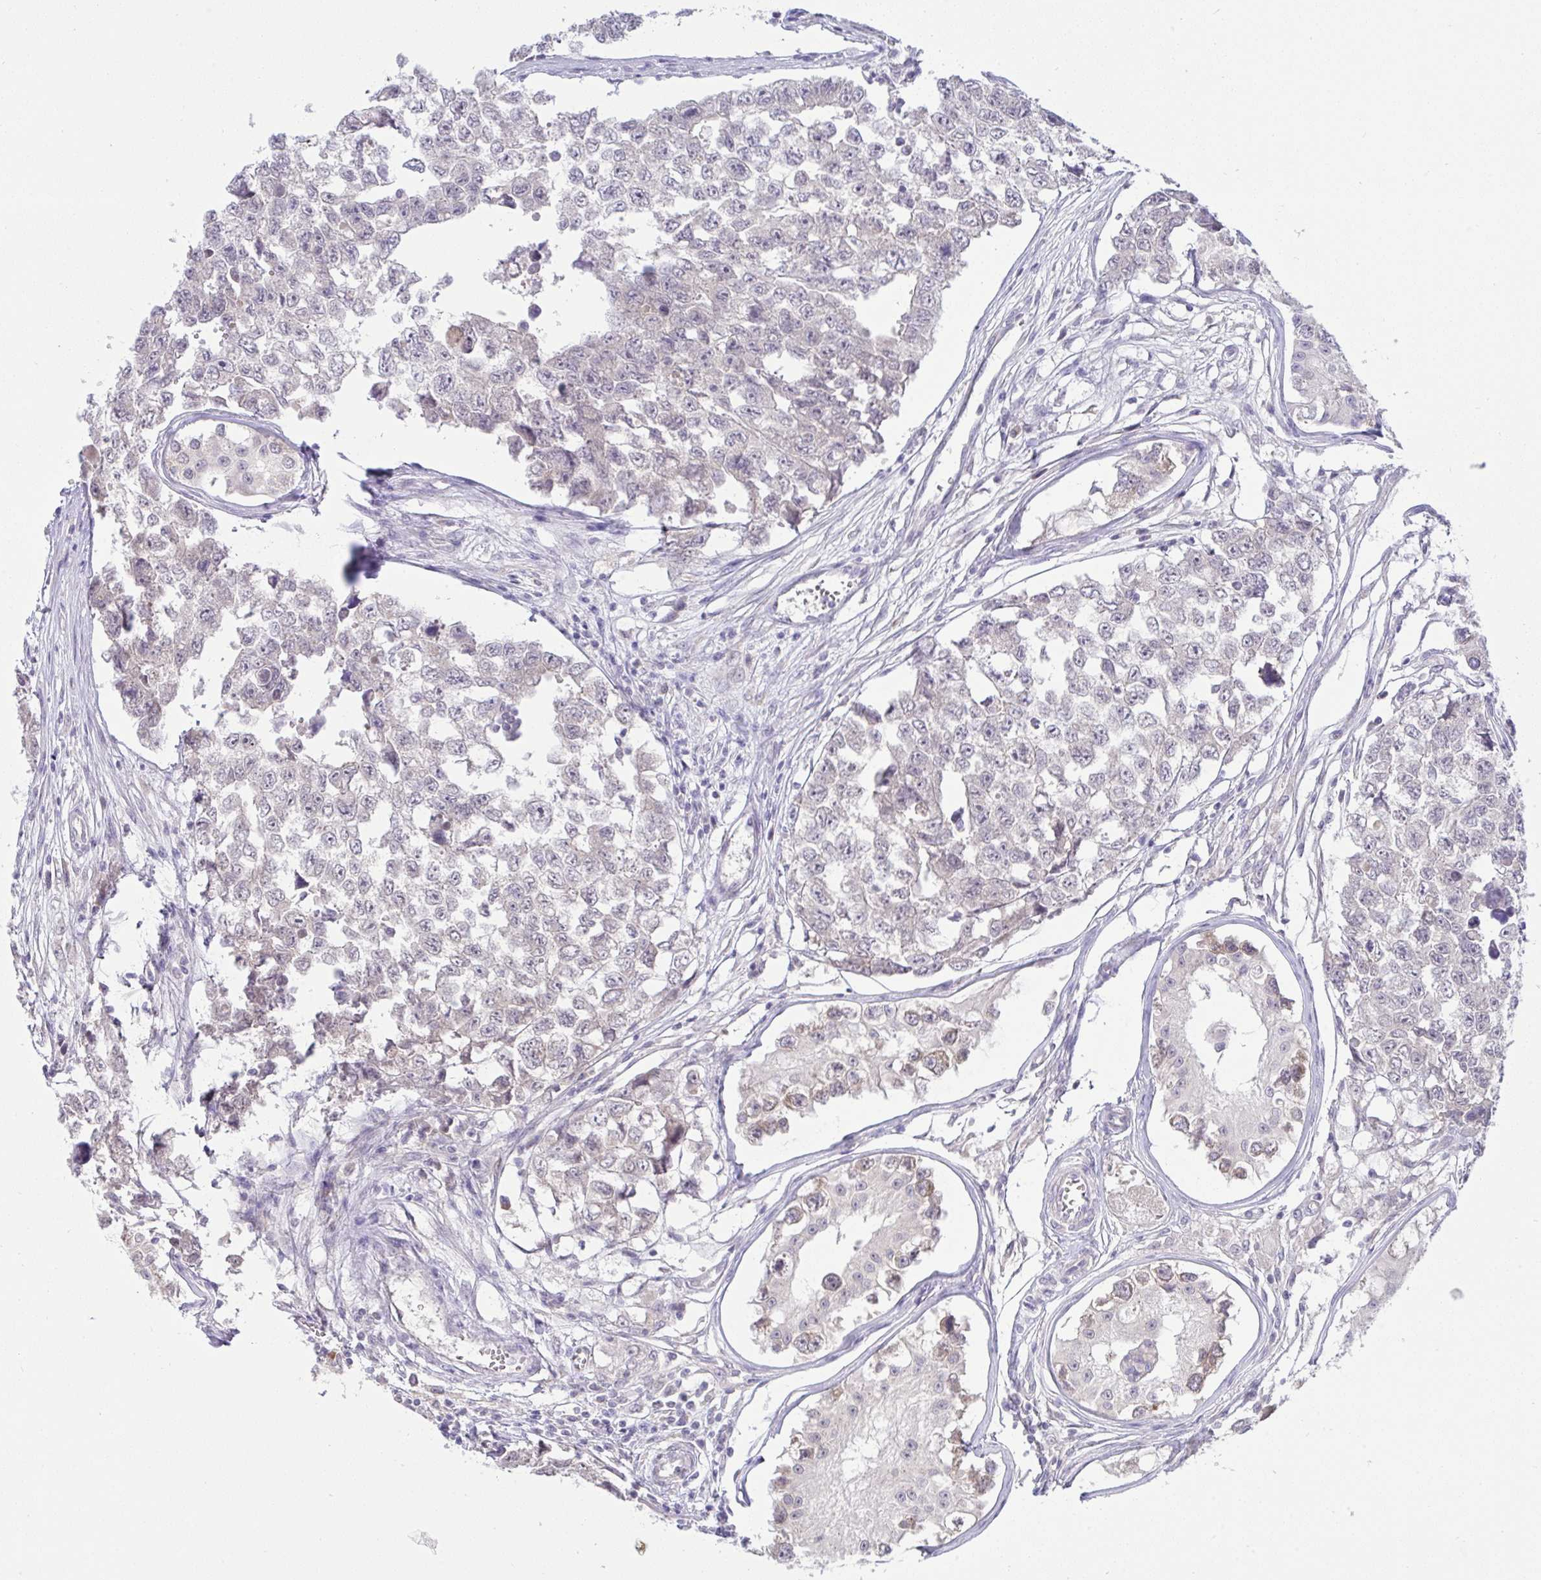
{"staining": {"intensity": "negative", "quantity": "none", "location": "none"}, "tissue": "testis cancer", "cell_type": "Tumor cells", "image_type": "cancer", "snomed": [{"axis": "morphology", "description": "Carcinoma, Embryonal, NOS"}, {"axis": "topography", "description": "Testis"}], "caption": "Embryonal carcinoma (testis) was stained to show a protein in brown. There is no significant positivity in tumor cells.", "gene": "TMEM41A", "patient": {"sex": "male", "age": 18}}